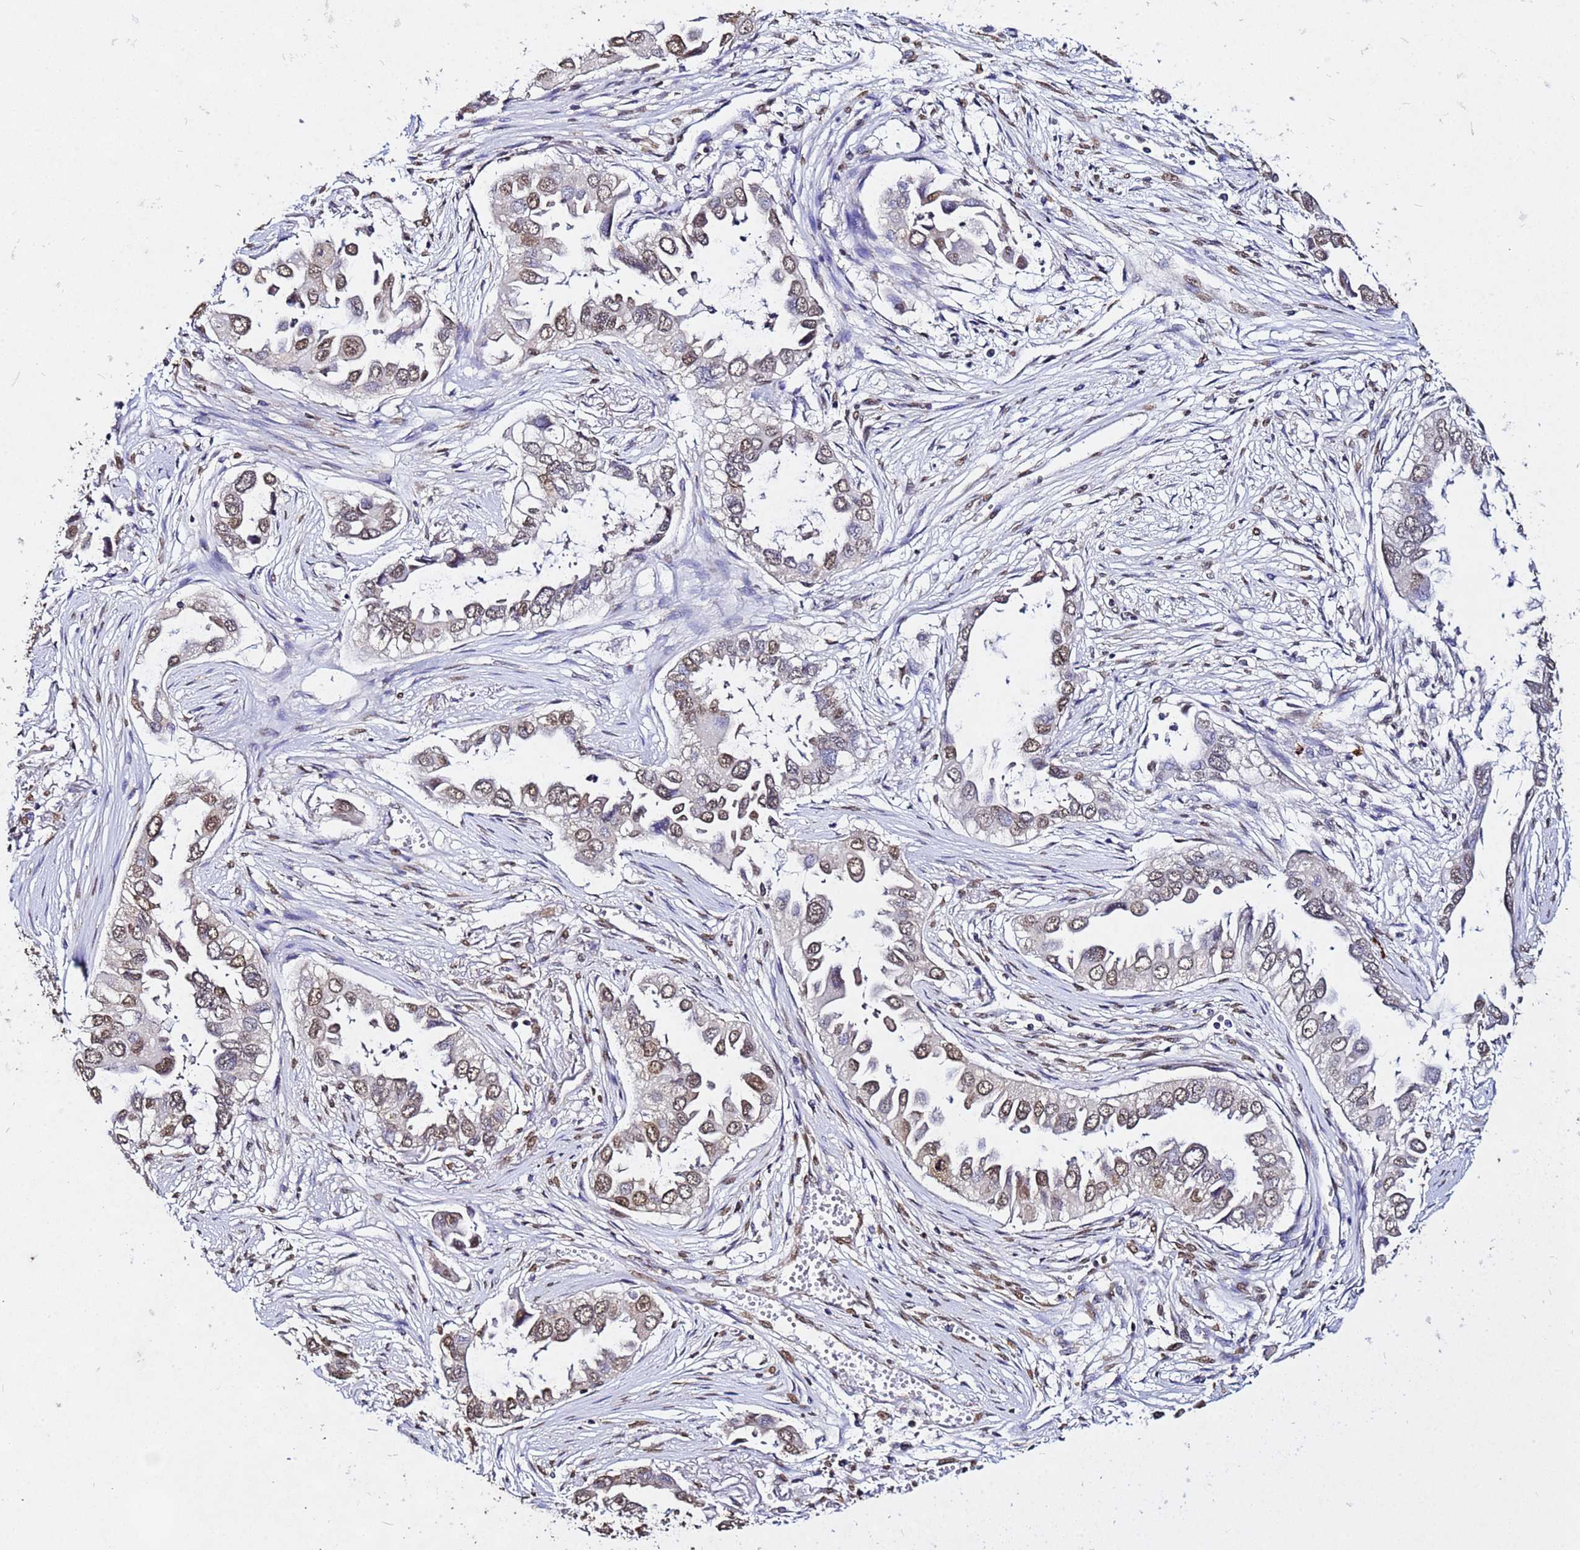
{"staining": {"intensity": "moderate", "quantity": ">75%", "location": "nuclear"}, "tissue": "lung cancer", "cell_type": "Tumor cells", "image_type": "cancer", "snomed": [{"axis": "morphology", "description": "Adenocarcinoma, NOS"}, {"axis": "topography", "description": "Lung"}], "caption": "The image reveals immunohistochemical staining of adenocarcinoma (lung). There is moderate nuclear positivity is appreciated in approximately >75% of tumor cells. The staining is performed using DAB (3,3'-diaminobenzidine) brown chromogen to label protein expression. The nuclei are counter-stained blue using hematoxylin.", "gene": "MYOCD", "patient": {"sex": "female", "age": 76}}